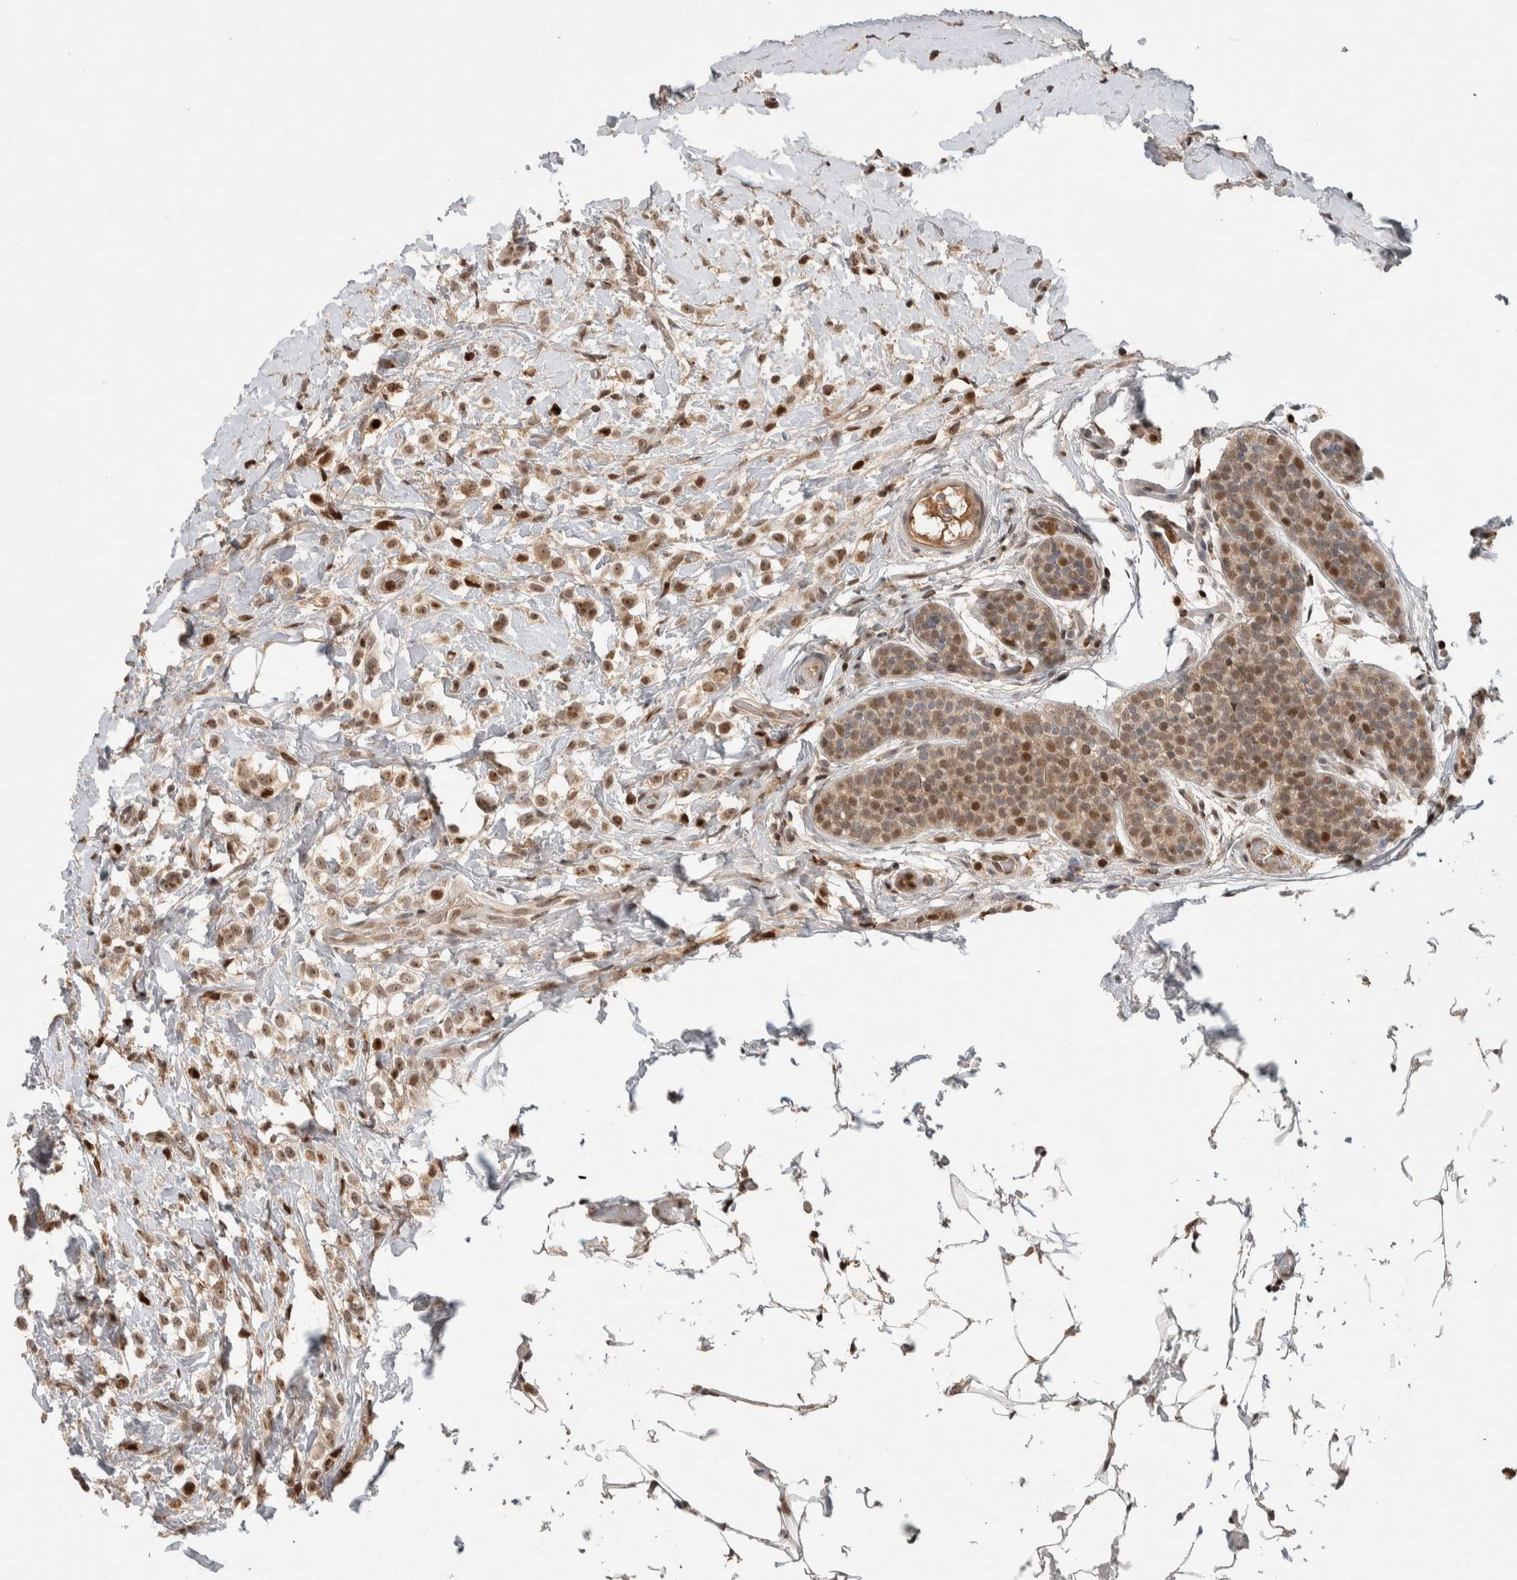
{"staining": {"intensity": "weak", "quantity": ">75%", "location": "nuclear"}, "tissue": "breast cancer", "cell_type": "Tumor cells", "image_type": "cancer", "snomed": [{"axis": "morphology", "description": "Lobular carcinoma"}, {"axis": "topography", "description": "Breast"}], "caption": "Human breast cancer stained for a protein (brown) exhibits weak nuclear positive staining in approximately >75% of tumor cells.", "gene": "ZNF521", "patient": {"sex": "female", "age": 50}}